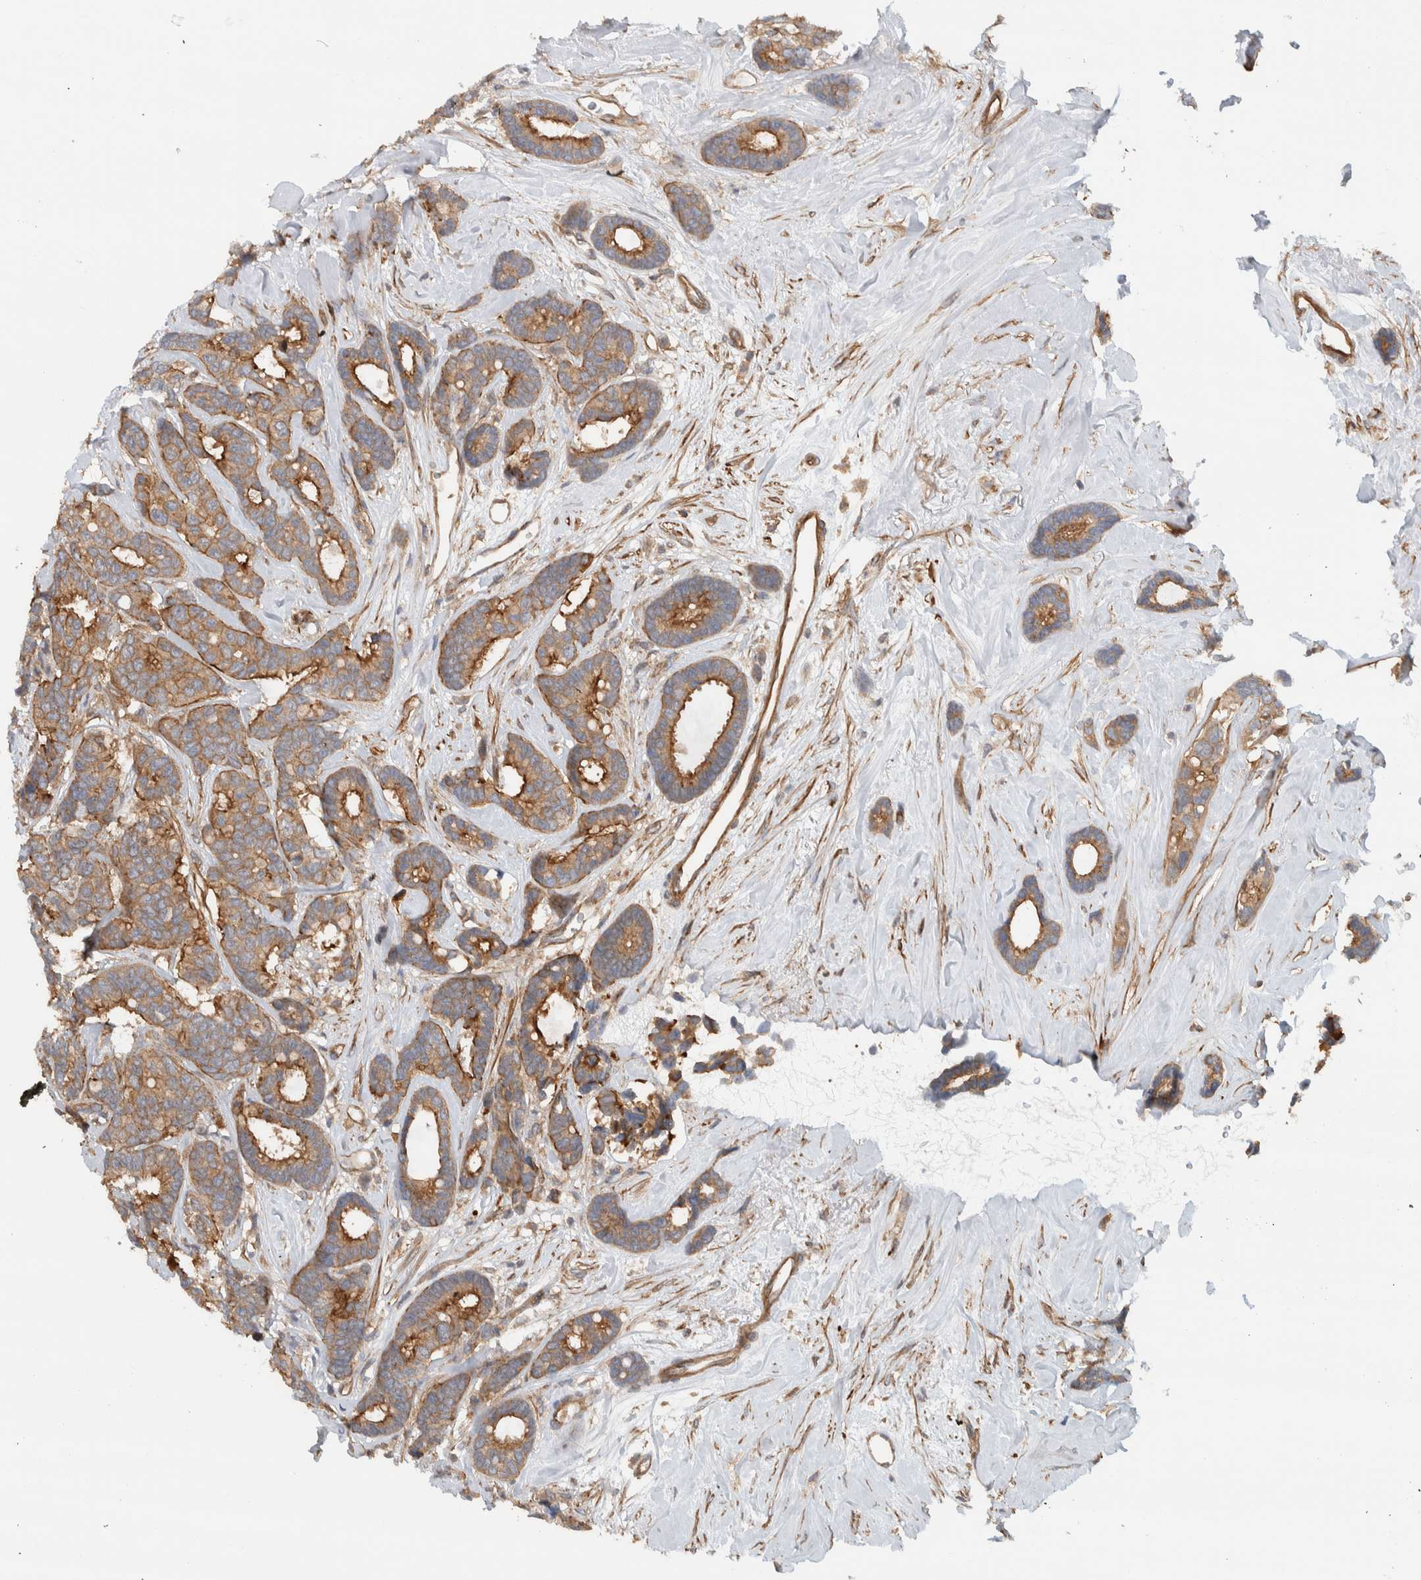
{"staining": {"intensity": "moderate", "quantity": ">75%", "location": "cytoplasmic/membranous"}, "tissue": "breast cancer", "cell_type": "Tumor cells", "image_type": "cancer", "snomed": [{"axis": "morphology", "description": "Duct carcinoma"}, {"axis": "topography", "description": "Breast"}], "caption": "About >75% of tumor cells in human breast cancer (infiltrating ductal carcinoma) exhibit moderate cytoplasmic/membranous protein expression as visualized by brown immunohistochemical staining.", "gene": "MPRIP", "patient": {"sex": "female", "age": 87}}